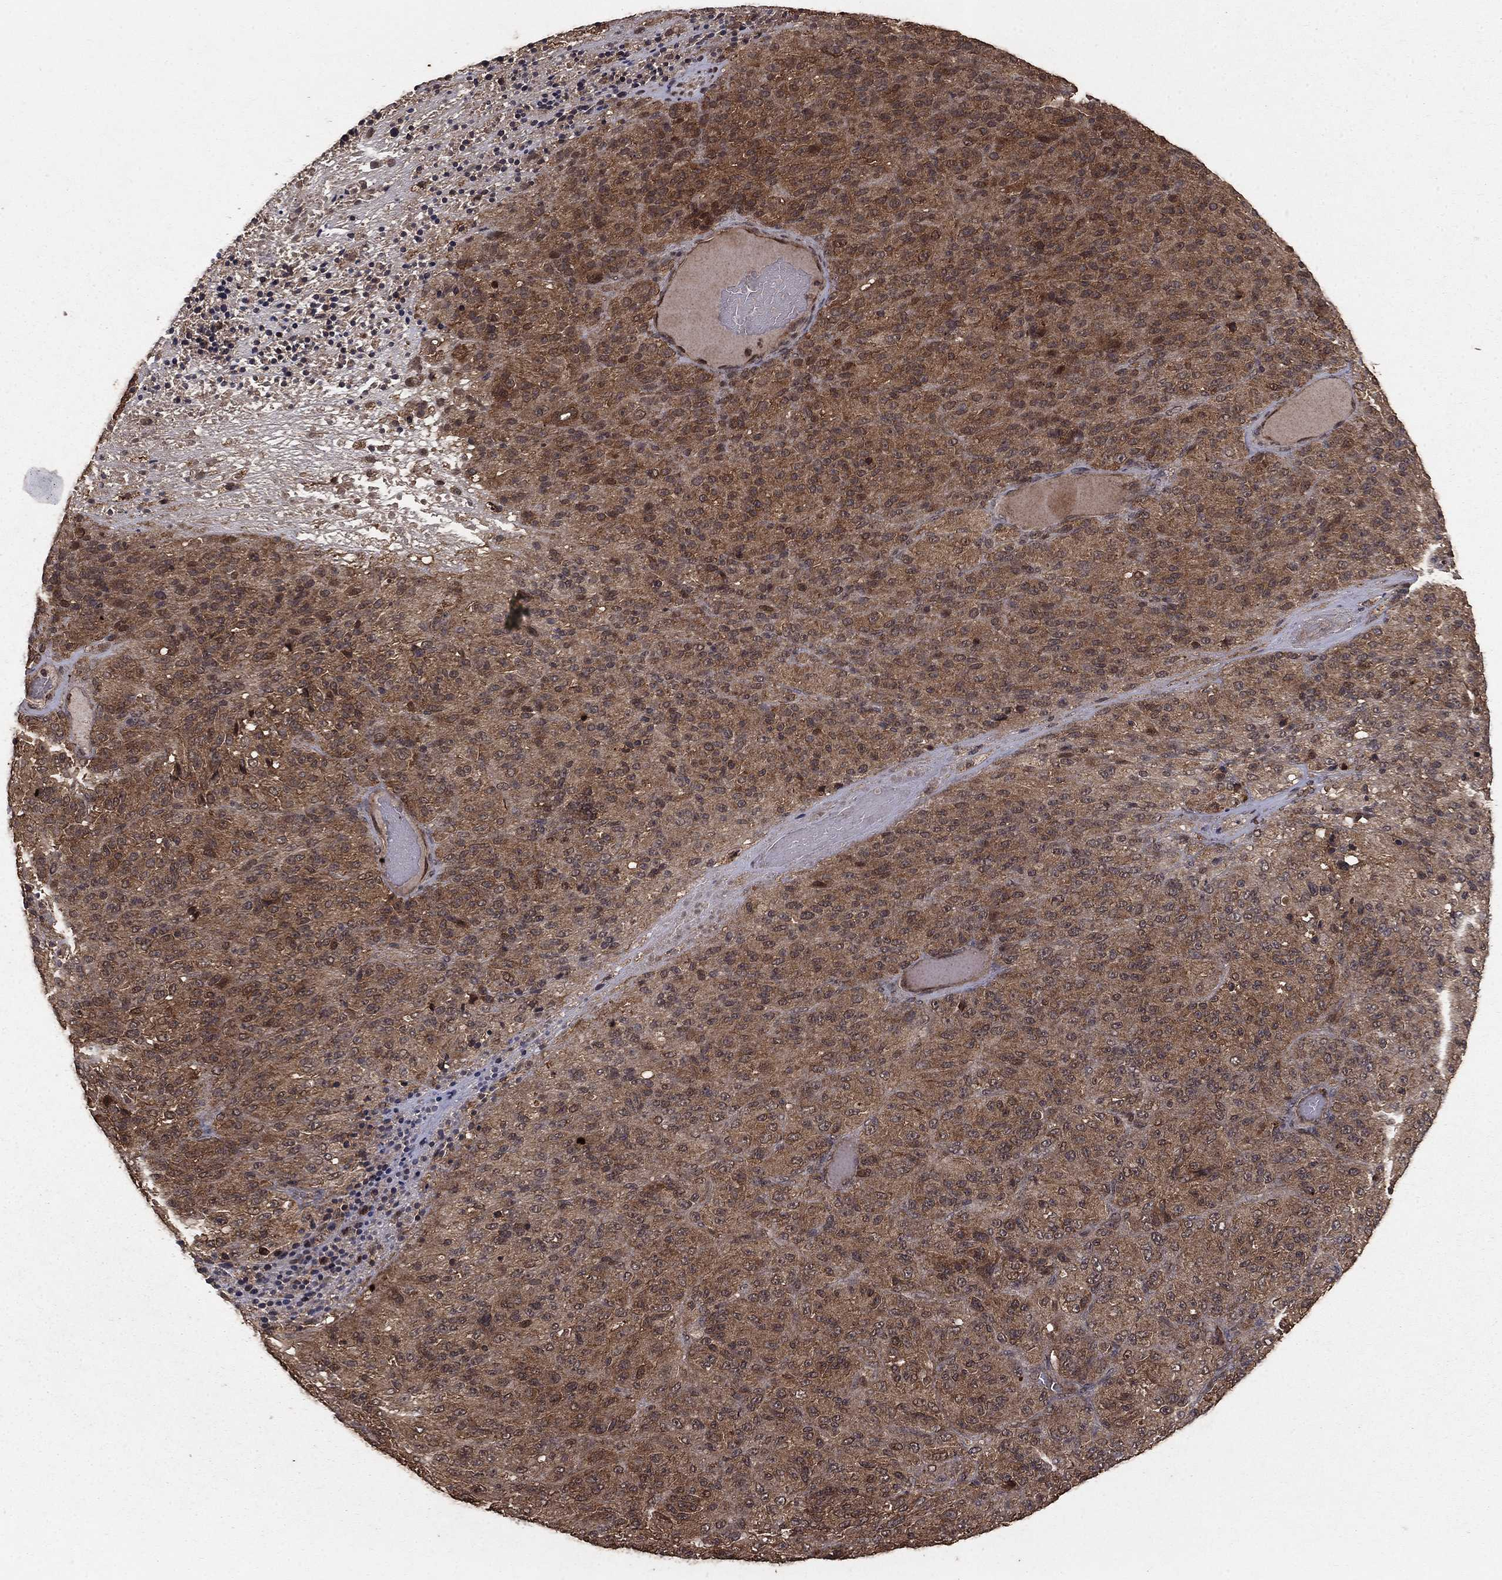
{"staining": {"intensity": "moderate", "quantity": "25%-75%", "location": "cytoplasmic/membranous"}, "tissue": "melanoma", "cell_type": "Tumor cells", "image_type": "cancer", "snomed": [{"axis": "morphology", "description": "Malignant melanoma, Metastatic site"}, {"axis": "topography", "description": "Brain"}], "caption": "Immunohistochemical staining of malignant melanoma (metastatic site) exhibits medium levels of moderate cytoplasmic/membranous protein staining in approximately 25%-75% of tumor cells.", "gene": "PRDM1", "patient": {"sex": "female", "age": 56}}